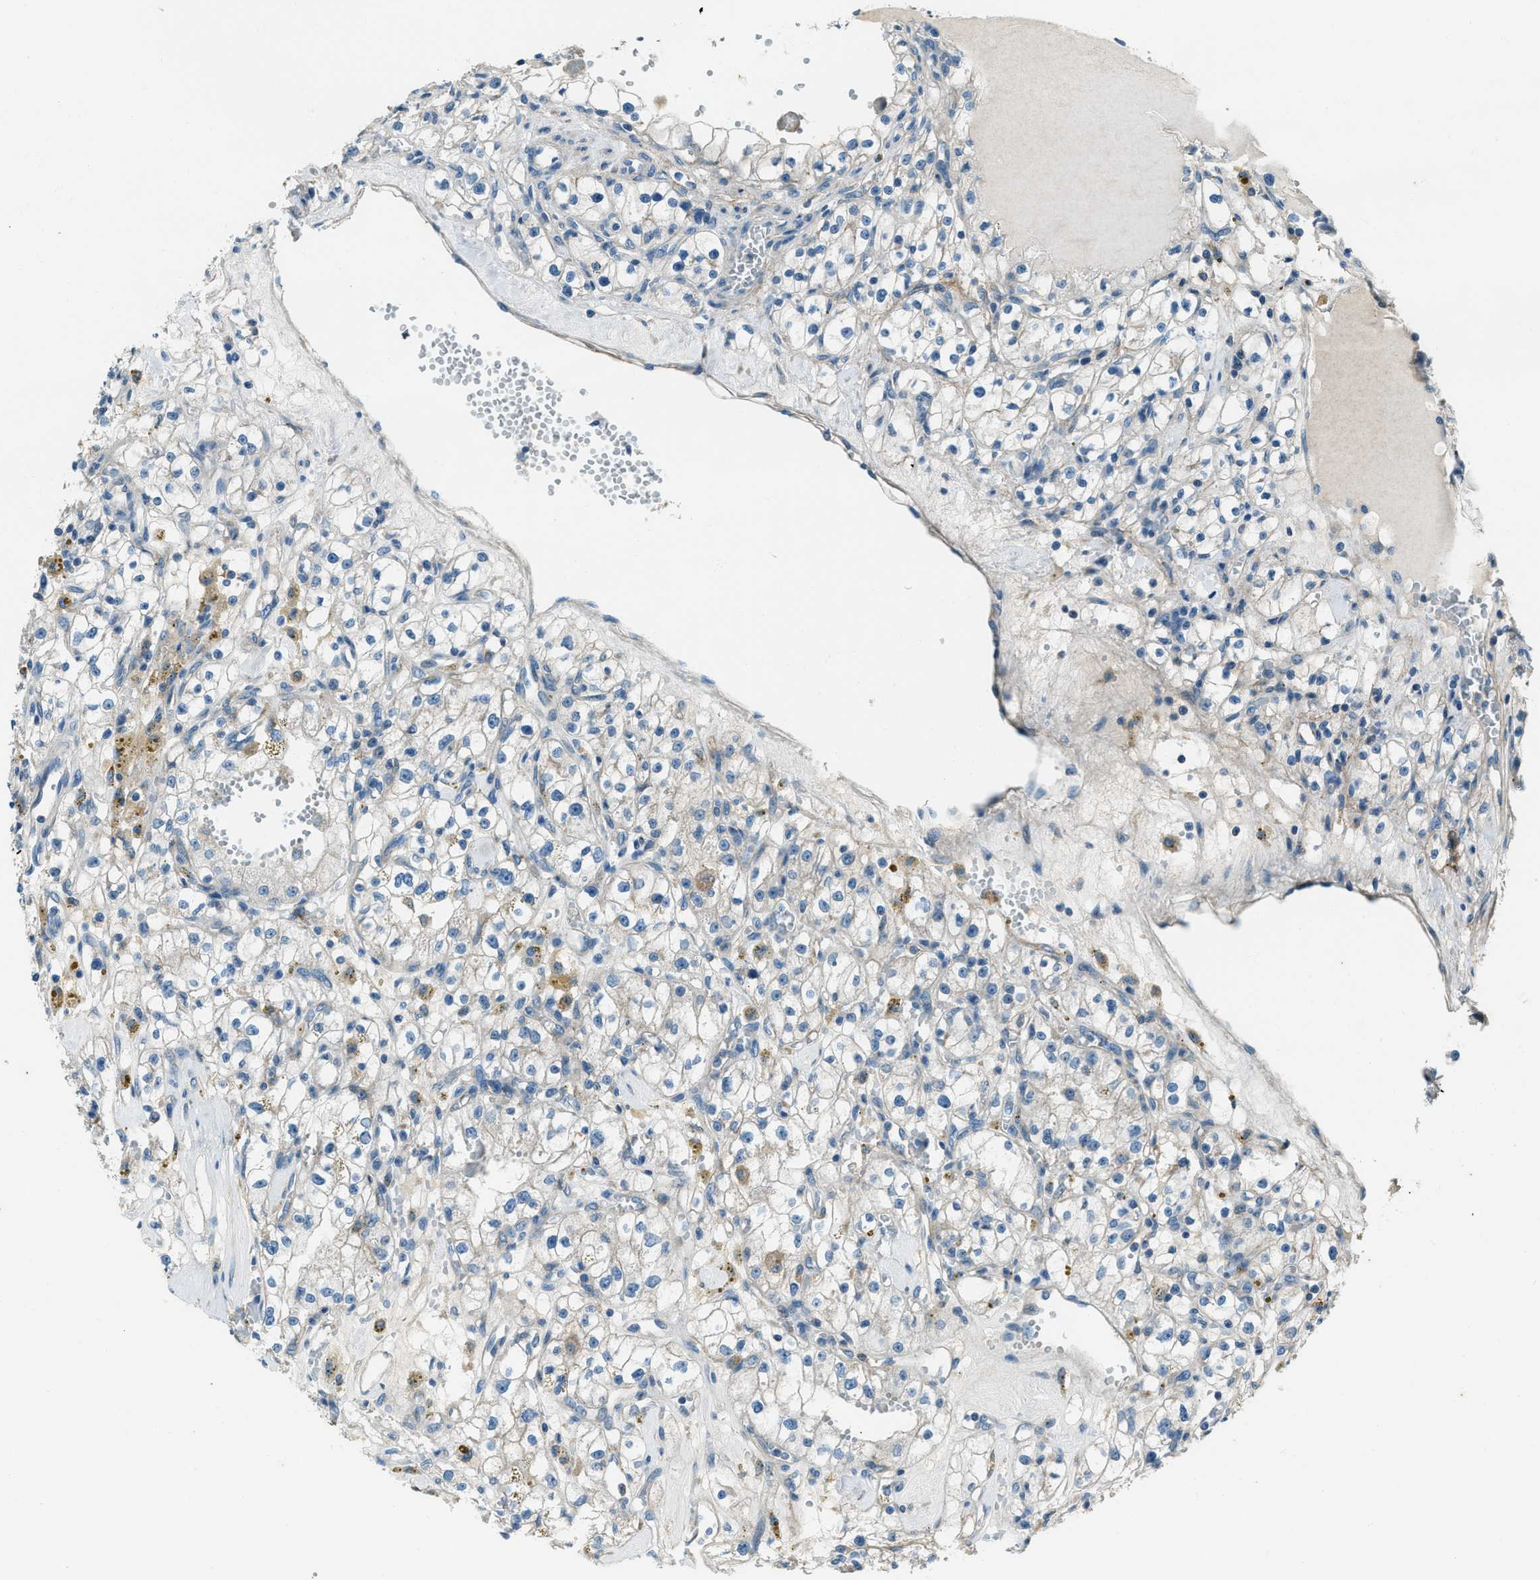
{"staining": {"intensity": "negative", "quantity": "none", "location": "none"}, "tissue": "renal cancer", "cell_type": "Tumor cells", "image_type": "cancer", "snomed": [{"axis": "morphology", "description": "Adenocarcinoma, NOS"}, {"axis": "topography", "description": "Kidney"}], "caption": "An immunohistochemistry histopathology image of renal cancer is shown. There is no staining in tumor cells of renal cancer. (DAB (3,3'-diaminobenzidine) immunohistochemistry with hematoxylin counter stain).", "gene": "SVIL", "patient": {"sex": "male", "age": 56}}